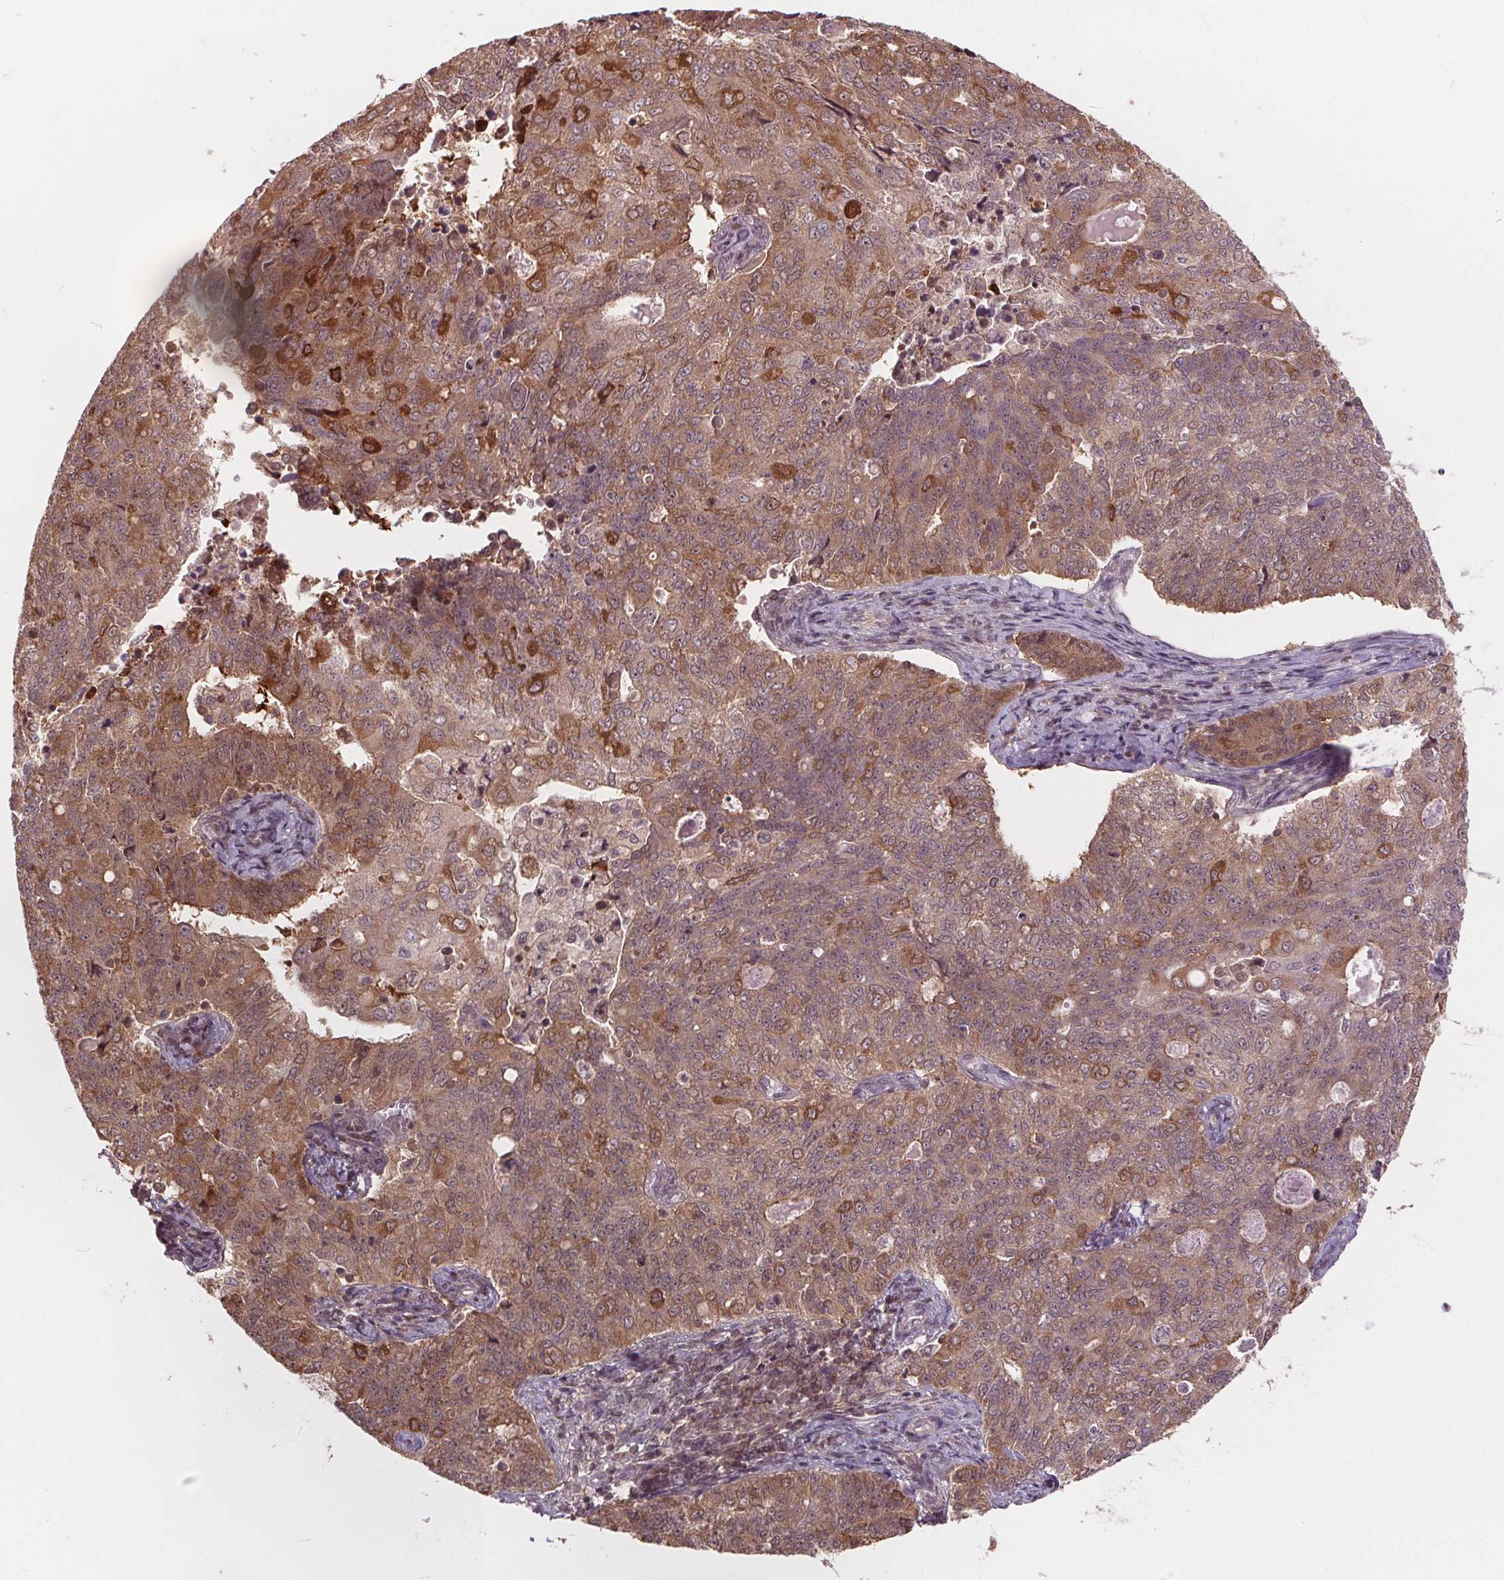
{"staining": {"intensity": "moderate", "quantity": ">75%", "location": "cytoplasmic/membranous"}, "tissue": "endometrial cancer", "cell_type": "Tumor cells", "image_type": "cancer", "snomed": [{"axis": "morphology", "description": "Adenocarcinoma, NOS"}, {"axis": "topography", "description": "Endometrium"}], "caption": "Tumor cells demonstrate medium levels of moderate cytoplasmic/membranous expression in approximately >75% of cells in endometrial cancer (adenocarcinoma). (DAB (3,3'-diaminobenzidine) IHC, brown staining for protein, blue staining for nuclei).", "gene": "HIF1AN", "patient": {"sex": "female", "age": 43}}